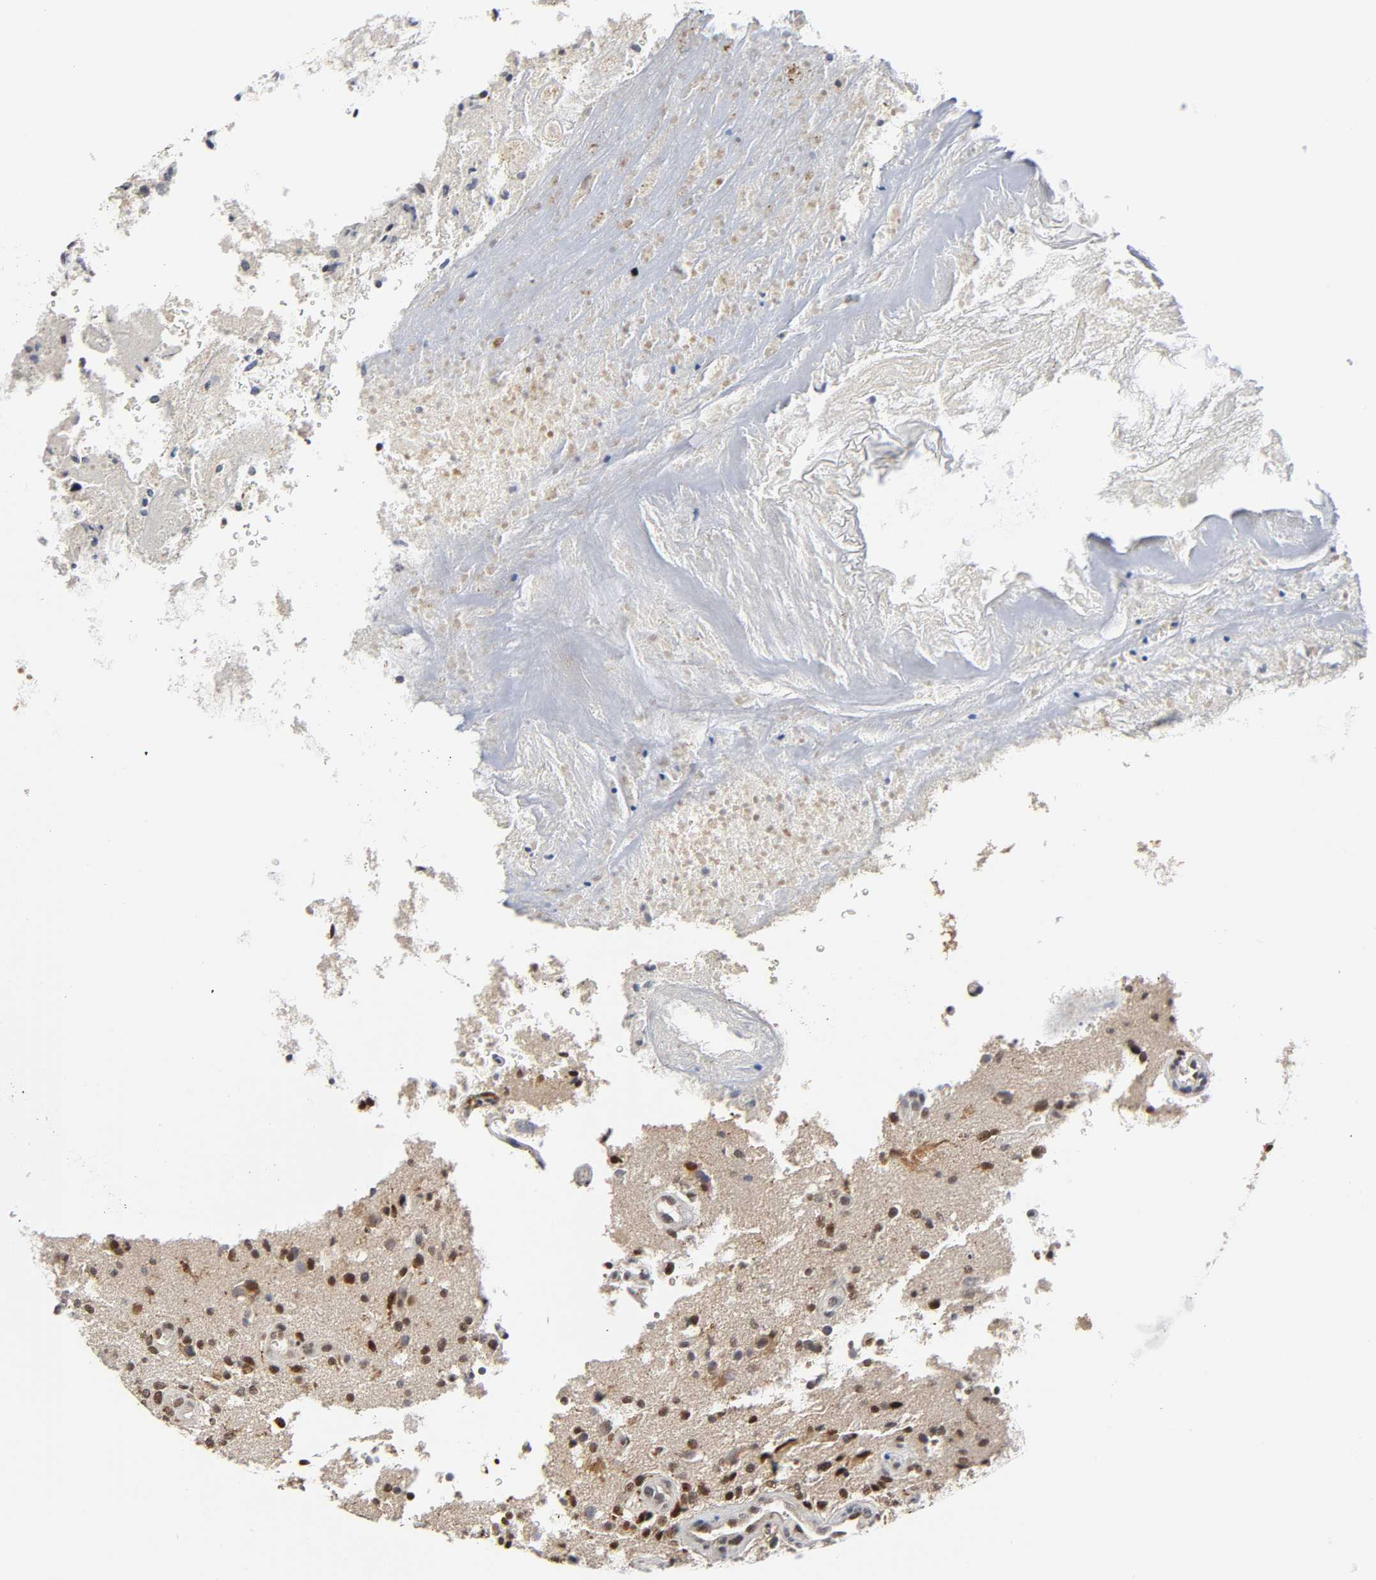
{"staining": {"intensity": "moderate", "quantity": ">75%", "location": "nuclear"}, "tissue": "glioma", "cell_type": "Tumor cells", "image_type": "cancer", "snomed": [{"axis": "morphology", "description": "Normal tissue, NOS"}, {"axis": "morphology", "description": "Glioma, malignant, High grade"}, {"axis": "topography", "description": "Cerebral cortex"}], "caption": "Glioma was stained to show a protein in brown. There is medium levels of moderate nuclear staining in approximately >75% of tumor cells.", "gene": "KAT2B", "patient": {"sex": "male", "age": 75}}